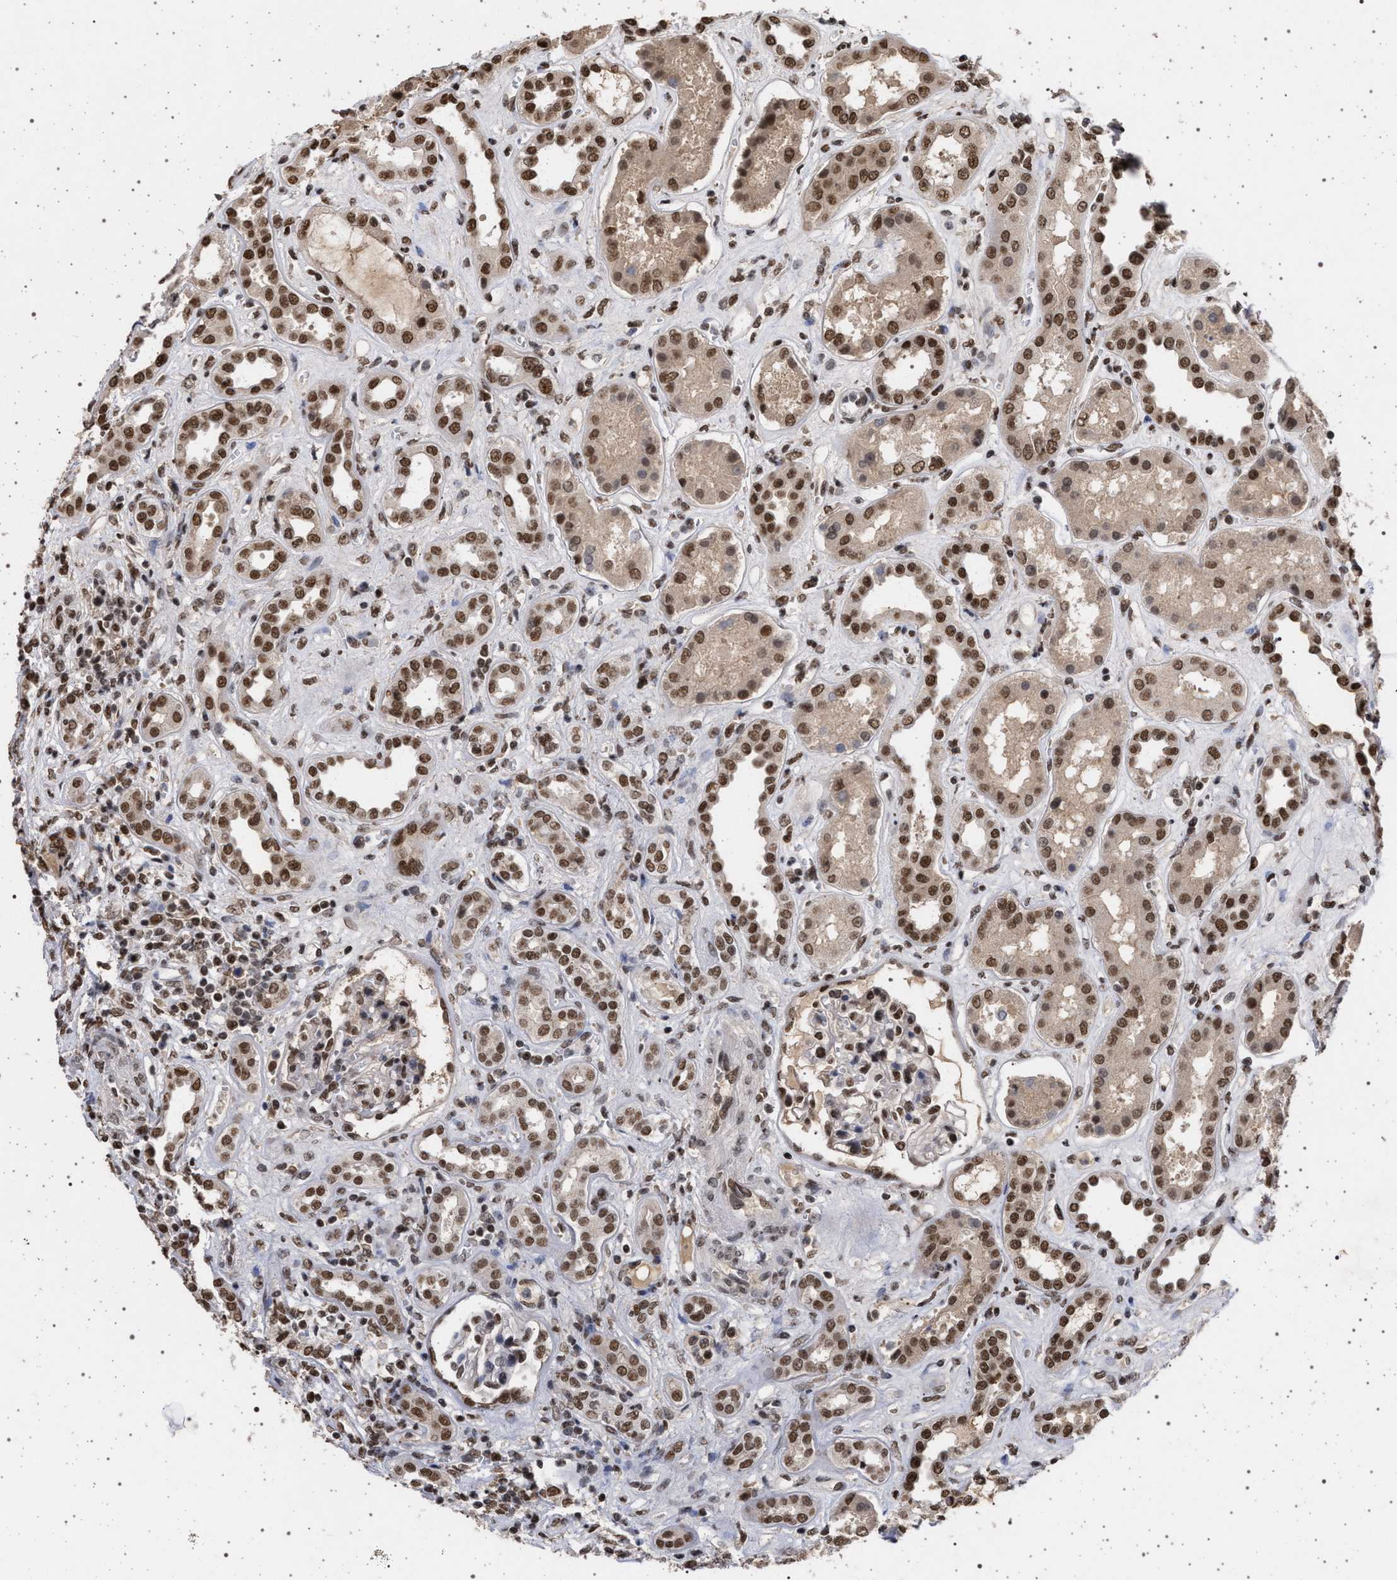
{"staining": {"intensity": "moderate", "quantity": ">75%", "location": "nuclear"}, "tissue": "kidney", "cell_type": "Cells in glomeruli", "image_type": "normal", "snomed": [{"axis": "morphology", "description": "Normal tissue, NOS"}, {"axis": "topography", "description": "Kidney"}], "caption": "Immunohistochemistry (IHC) staining of normal kidney, which displays medium levels of moderate nuclear expression in approximately >75% of cells in glomeruli indicating moderate nuclear protein expression. The staining was performed using DAB (brown) for protein detection and nuclei were counterstained in hematoxylin (blue).", "gene": "PHF12", "patient": {"sex": "male", "age": 59}}